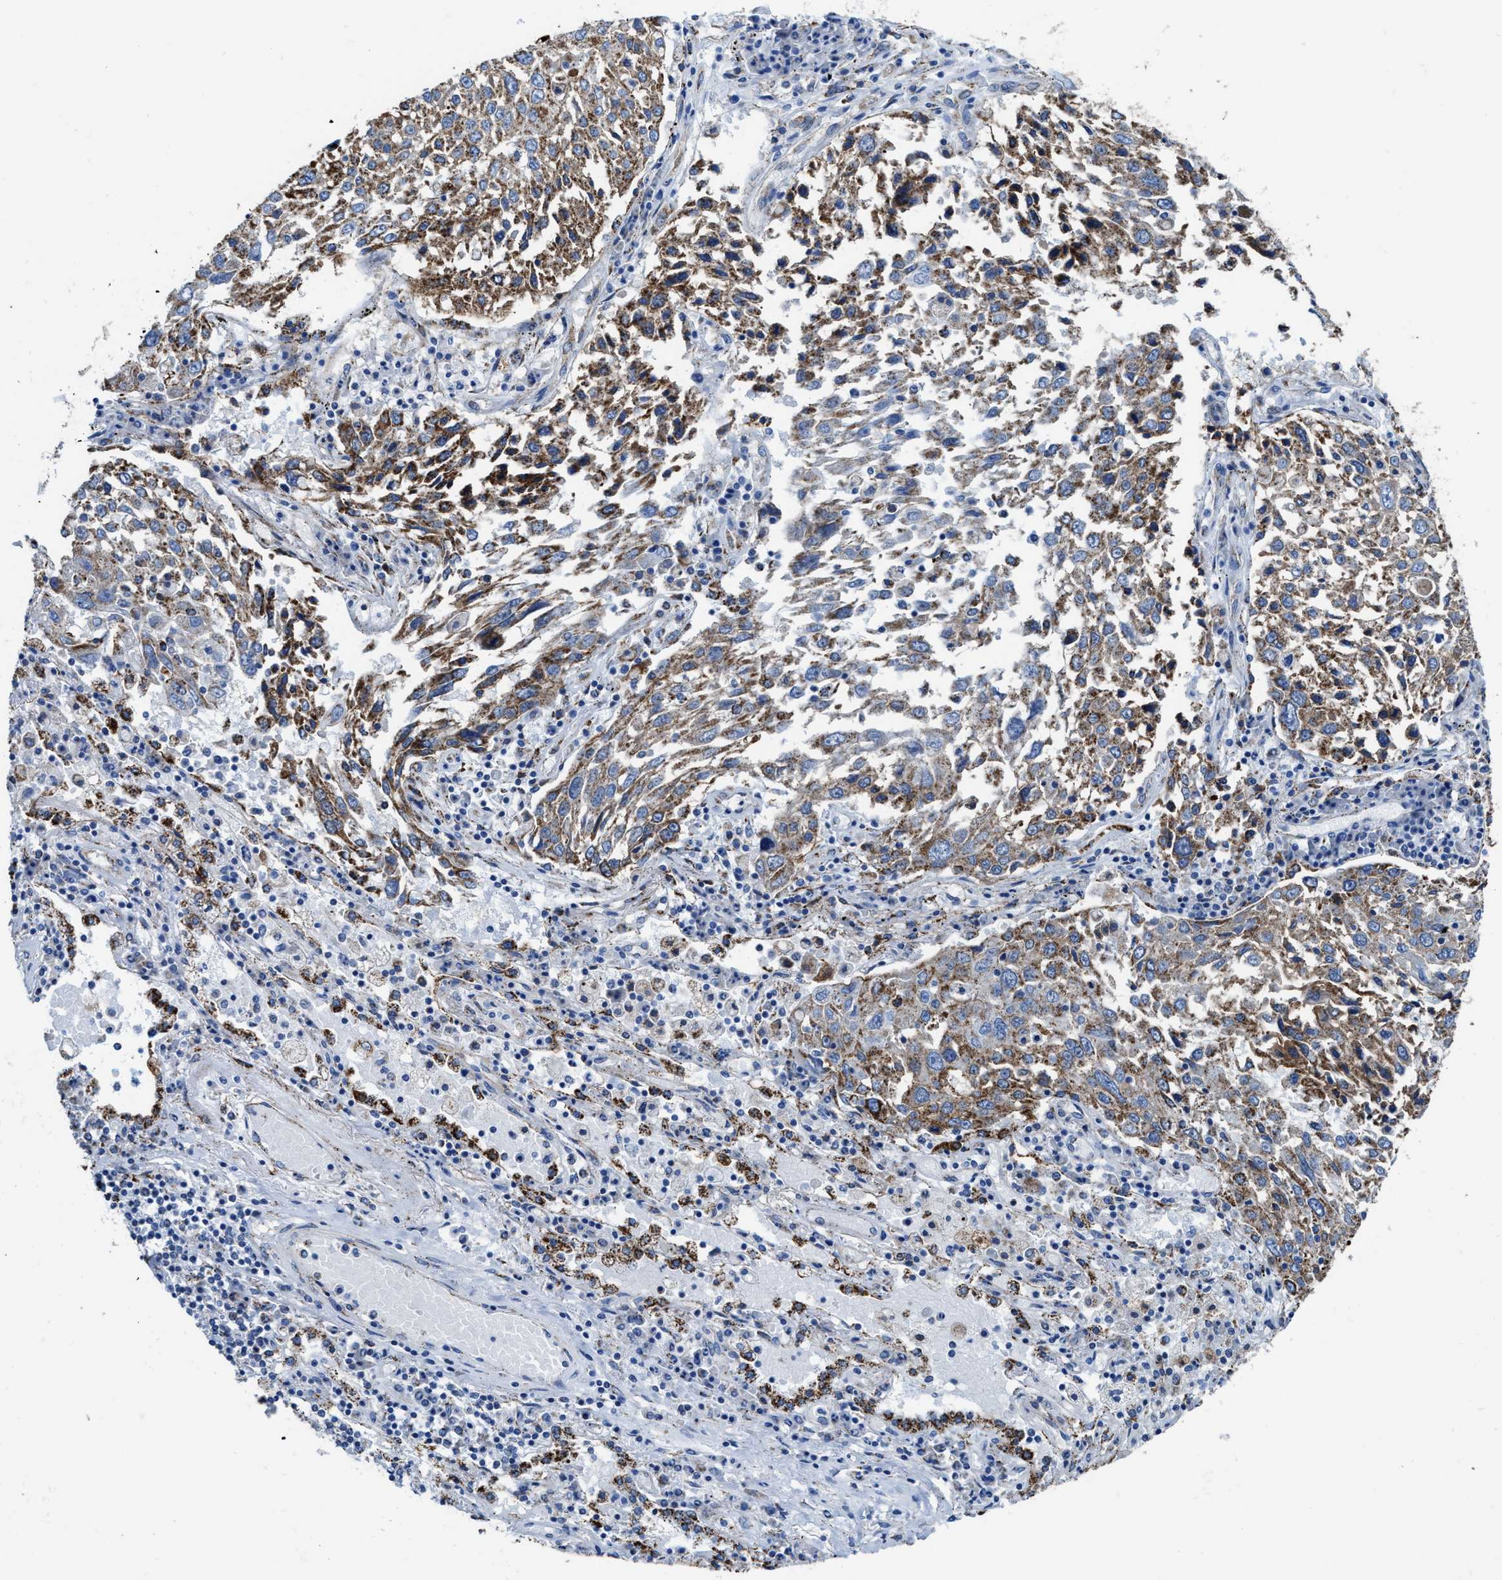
{"staining": {"intensity": "moderate", "quantity": ">75%", "location": "cytoplasmic/membranous"}, "tissue": "lung cancer", "cell_type": "Tumor cells", "image_type": "cancer", "snomed": [{"axis": "morphology", "description": "Squamous cell carcinoma, NOS"}, {"axis": "topography", "description": "Lung"}], "caption": "About >75% of tumor cells in squamous cell carcinoma (lung) demonstrate moderate cytoplasmic/membranous protein positivity as visualized by brown immunohistochemical staining.", "gene": "ALDH1B1", "patient": {"sex": "male", "age": 65}}